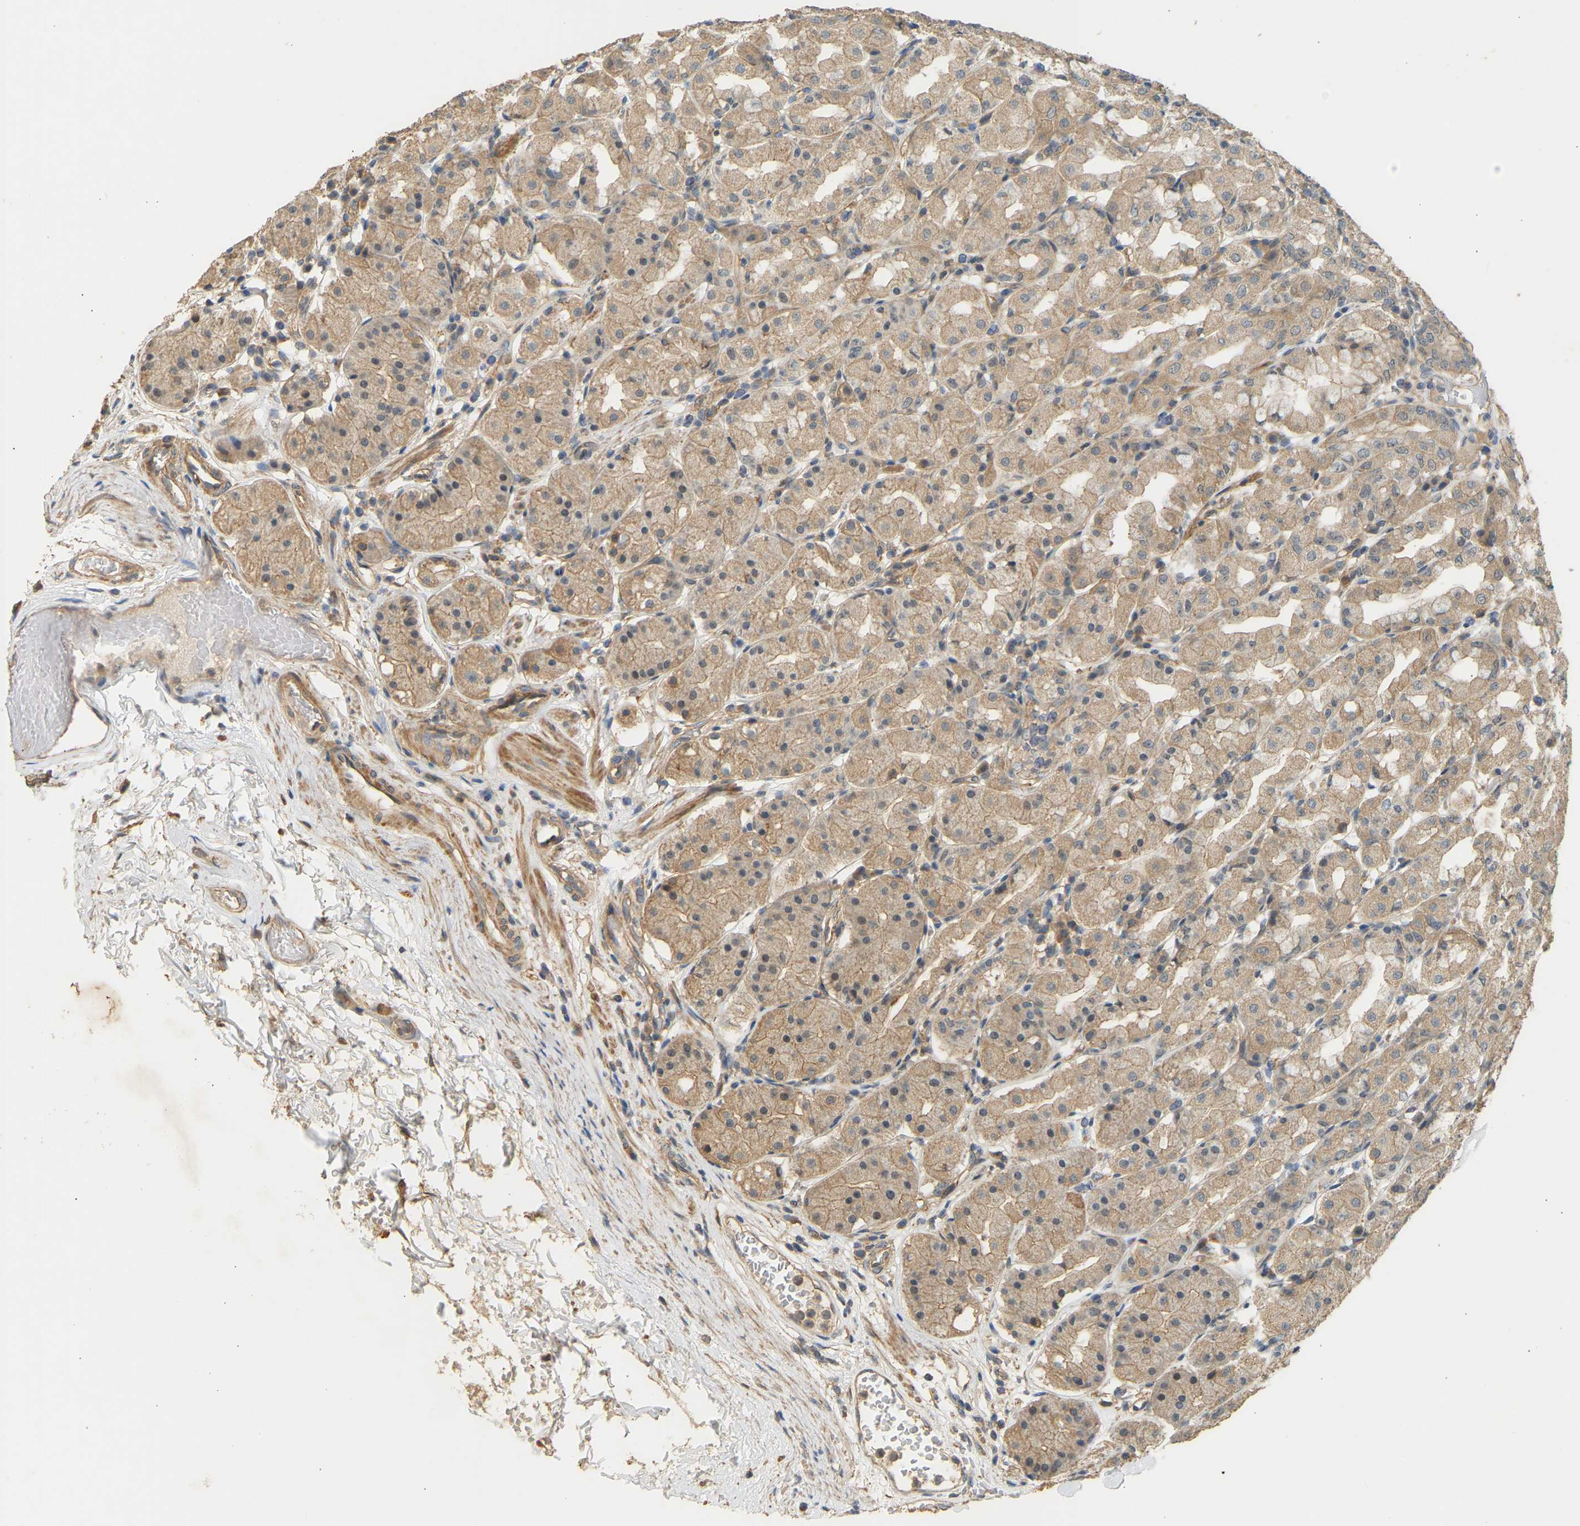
{"staining": {"intensity": "moderate", "quantity": ">75%", "location": "cytoplasmic/membranous"}, "tissue": "stomach", "cell_type": "Glandular cells", "image_type": "normal", "snomed": [{"axis": "morphology", "description": "Normal tissue, NOS"}, {"axis": "topography", "description": "Stomach"}, {"axis": "topography", "description": "Stomach, lower"}], "caption": "Moderate cytoplasmic/membranous positivity is seen in about >75% of glandular cells in normal stomach.", "gene": "RGL1", "patient": {"sex": "female", "age": 56}}